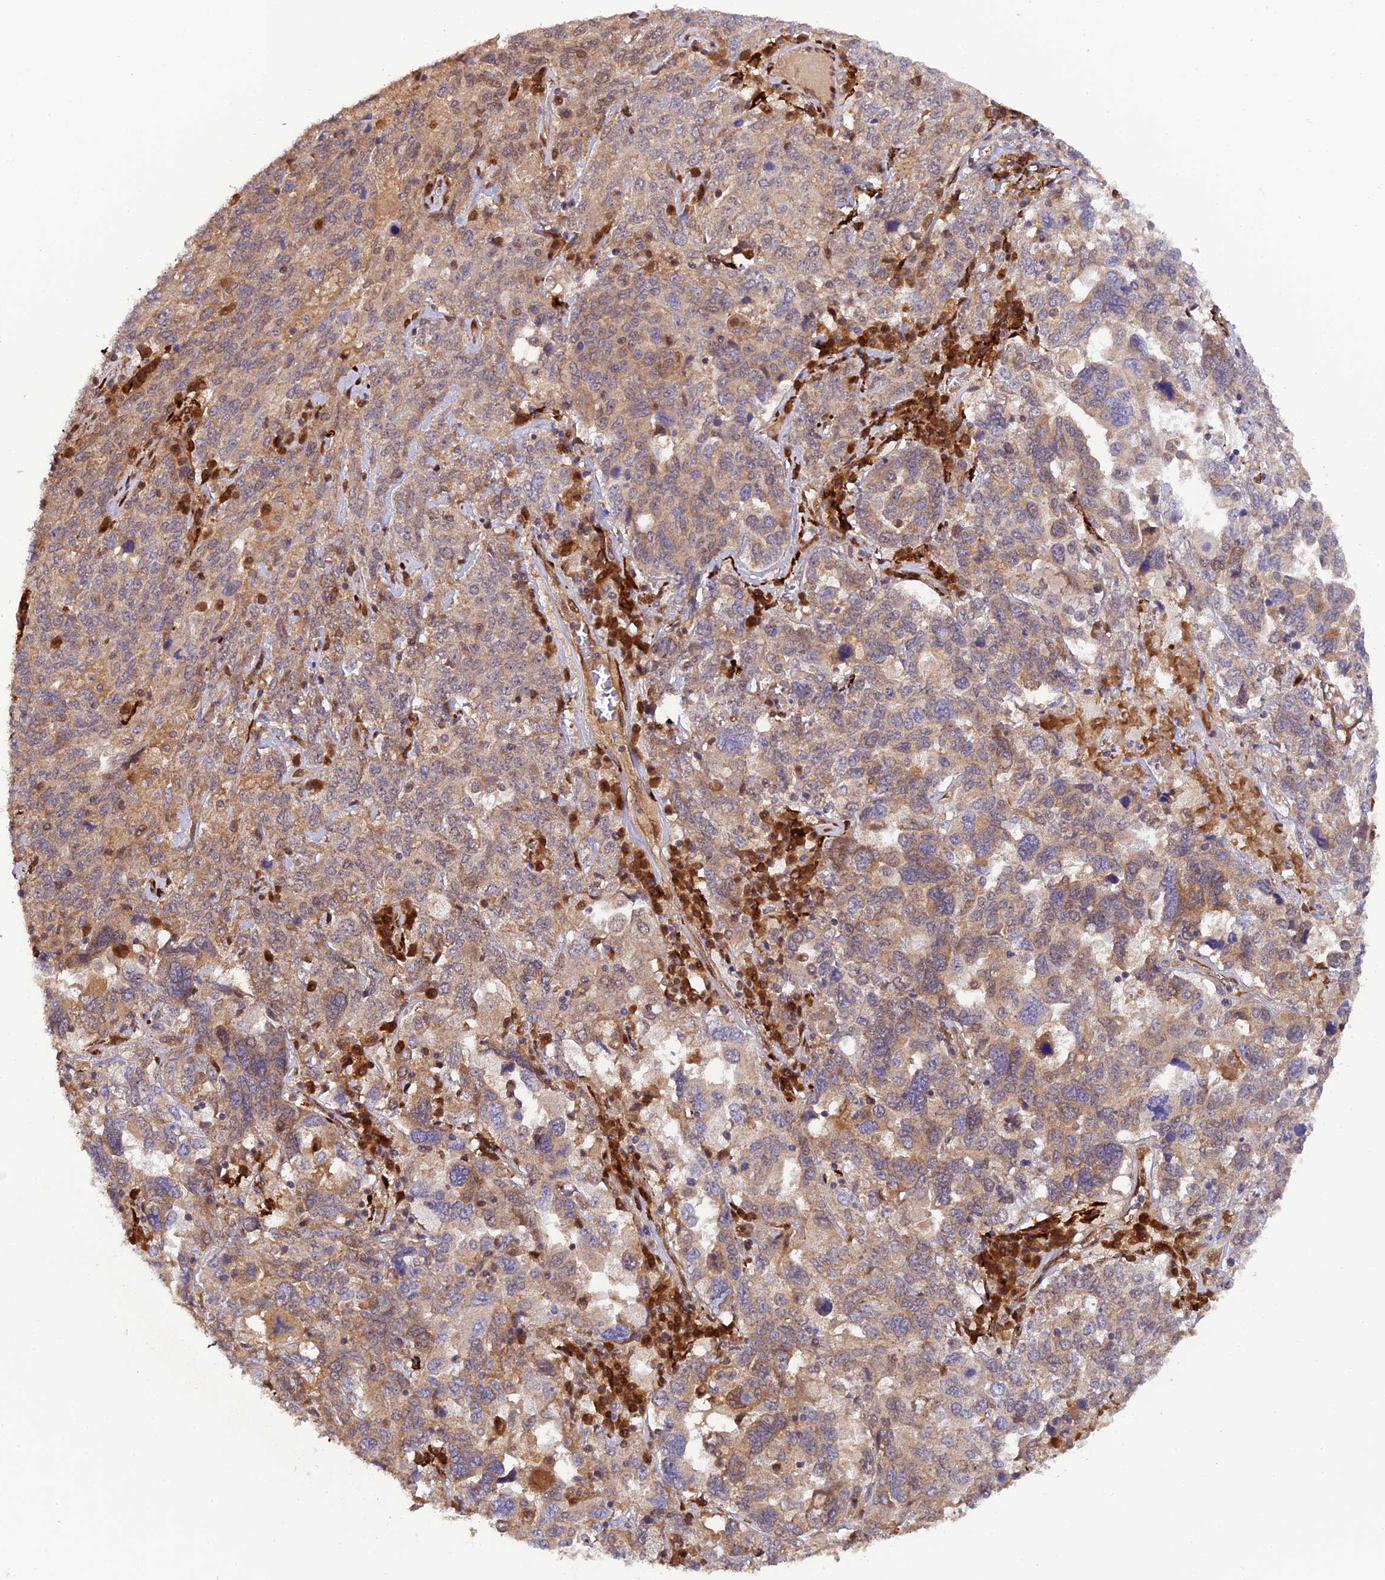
{"staining": {"intensity": "weak", "quantity": "25%-75%", "location": "cytoplasmic/membranous"}, "tissue": "ovarian cancer", "cell_type": "Tumor cells", "image_type": "cancer", "snomed": [{"axis": "morphology", "description": "Carcinoma, endometroid"}, {"axis": "topography", "description": "Ovary"}], "caption": "Protein analysis of ovarian endometroid carcinoma tissue shows weak cytoplasmic/membranous expression in approximately 25%-75% of tumor cells.", "gene": "P3H3", "patient": {"sex": "female", "age": 62}}